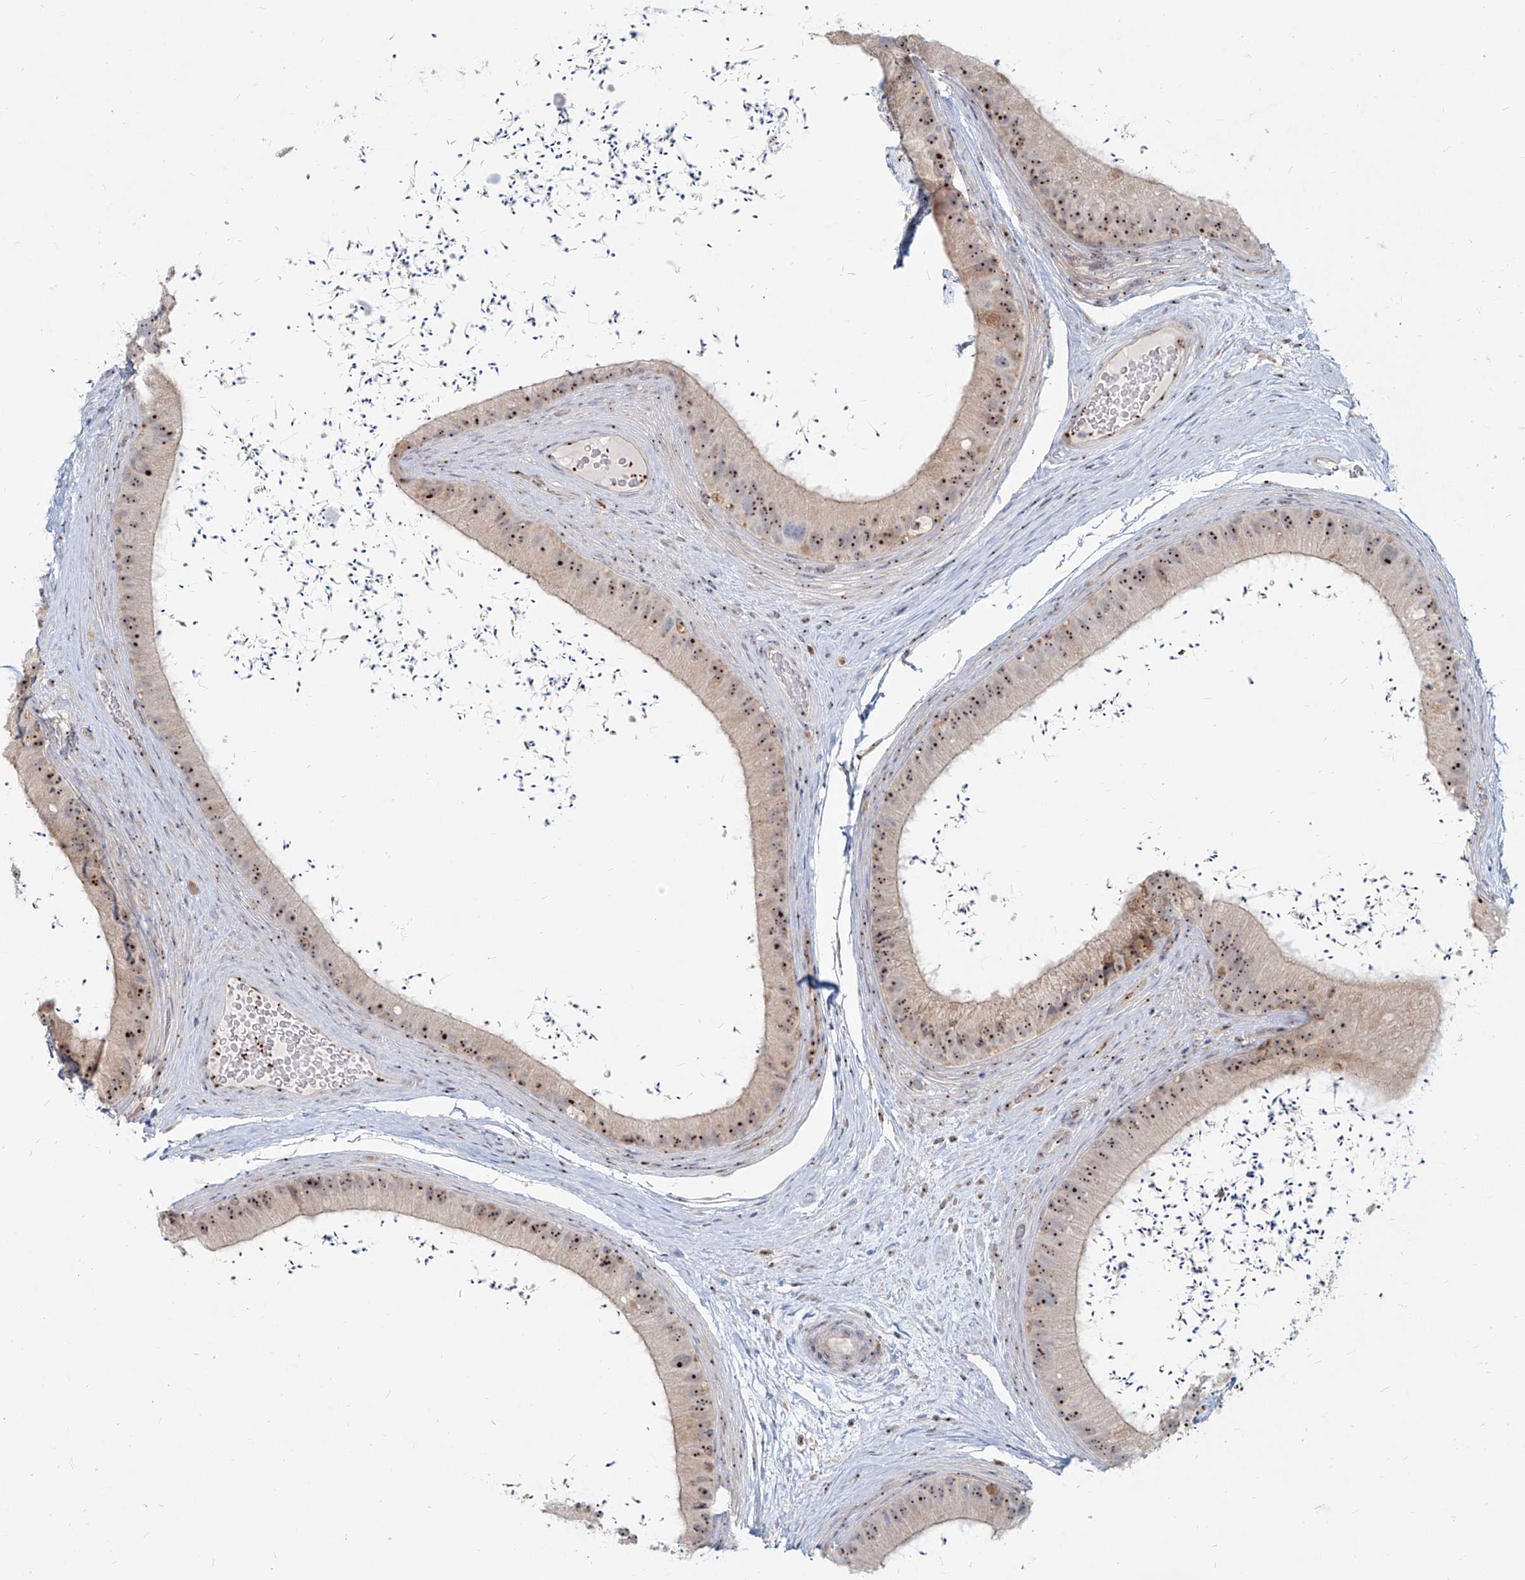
{"staining": {"intensity": "strong", "quantity": ">75%", "location": "nuclear"}, "tissue": "epididymis", "cell_type": "Glandular cells", "image_type": "normal", "snomed": [{"axis": "morphology", "description": "Normal tissue, NOS"}, {"axis": "topography", "description": "Epididymis, spermatic cord, NOS"}], "caption": "IHC (DAB (3,3'-diaminobenzidine)) staining of normal epididymis shows strong nuclear protein staining in approximately >75% of glandular cells.", "gene": "BYSL", "patient": {"sex": "male", "age": 50}}